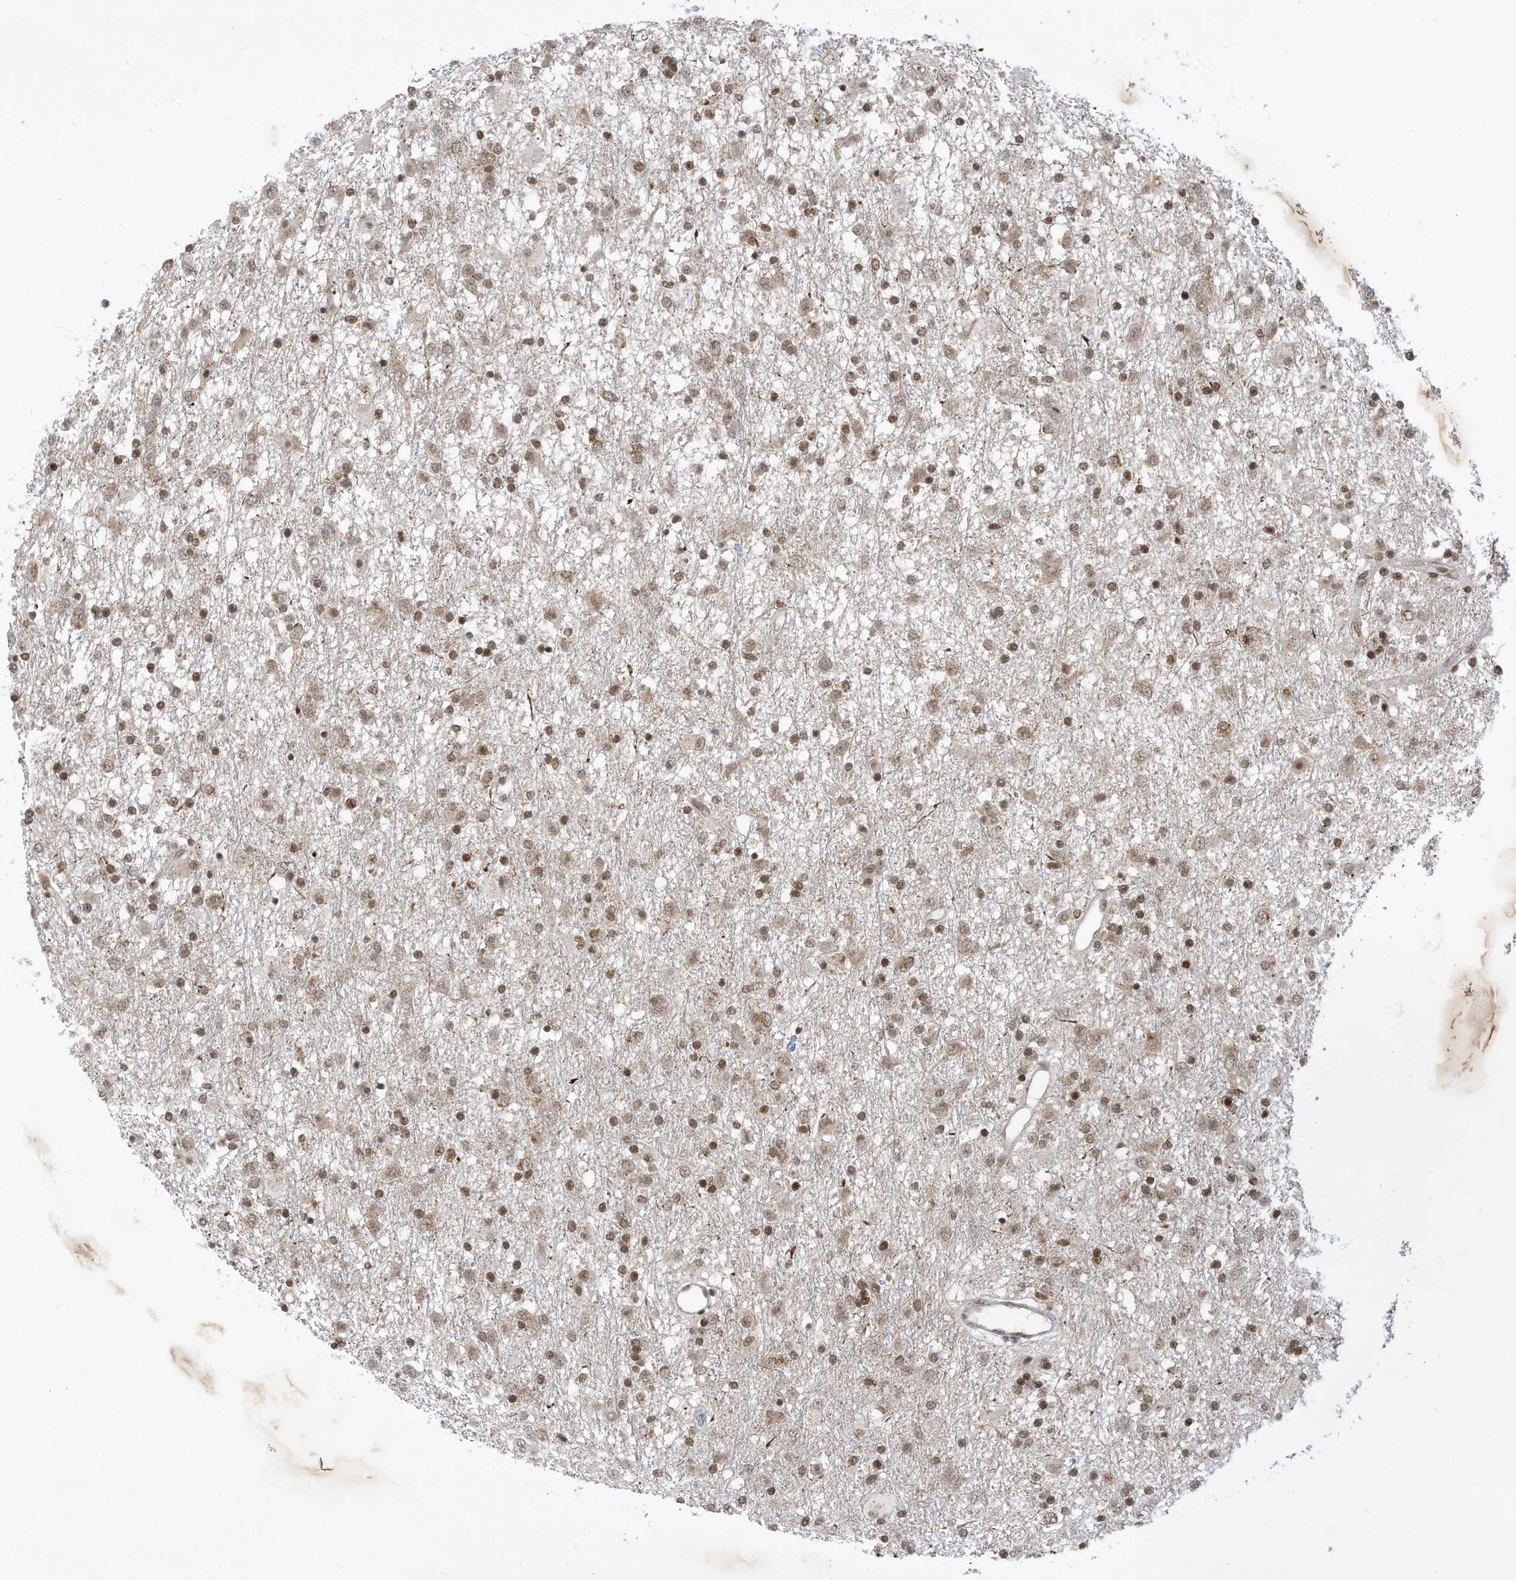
{"staining": {"intensity": "moderate", "quantity": ">75%", "location": "nuclear"}, "tissue": "glioma", "cell_type": "Tumor cells", "image_type": "cancer", "snomed": [{"axis": "morphology", "description": "Glioma, malignant, Low grade"}, {"axis": "topography", "description": "Brain"}], "caption": "Immunohistochemistry (DAB) staining of human glioma reveals moderate nuclear protein expression in approximately >75% of tumor cells.", "gene": "AURKAIP1", "patient": {"sex": "male", "age": 65}}